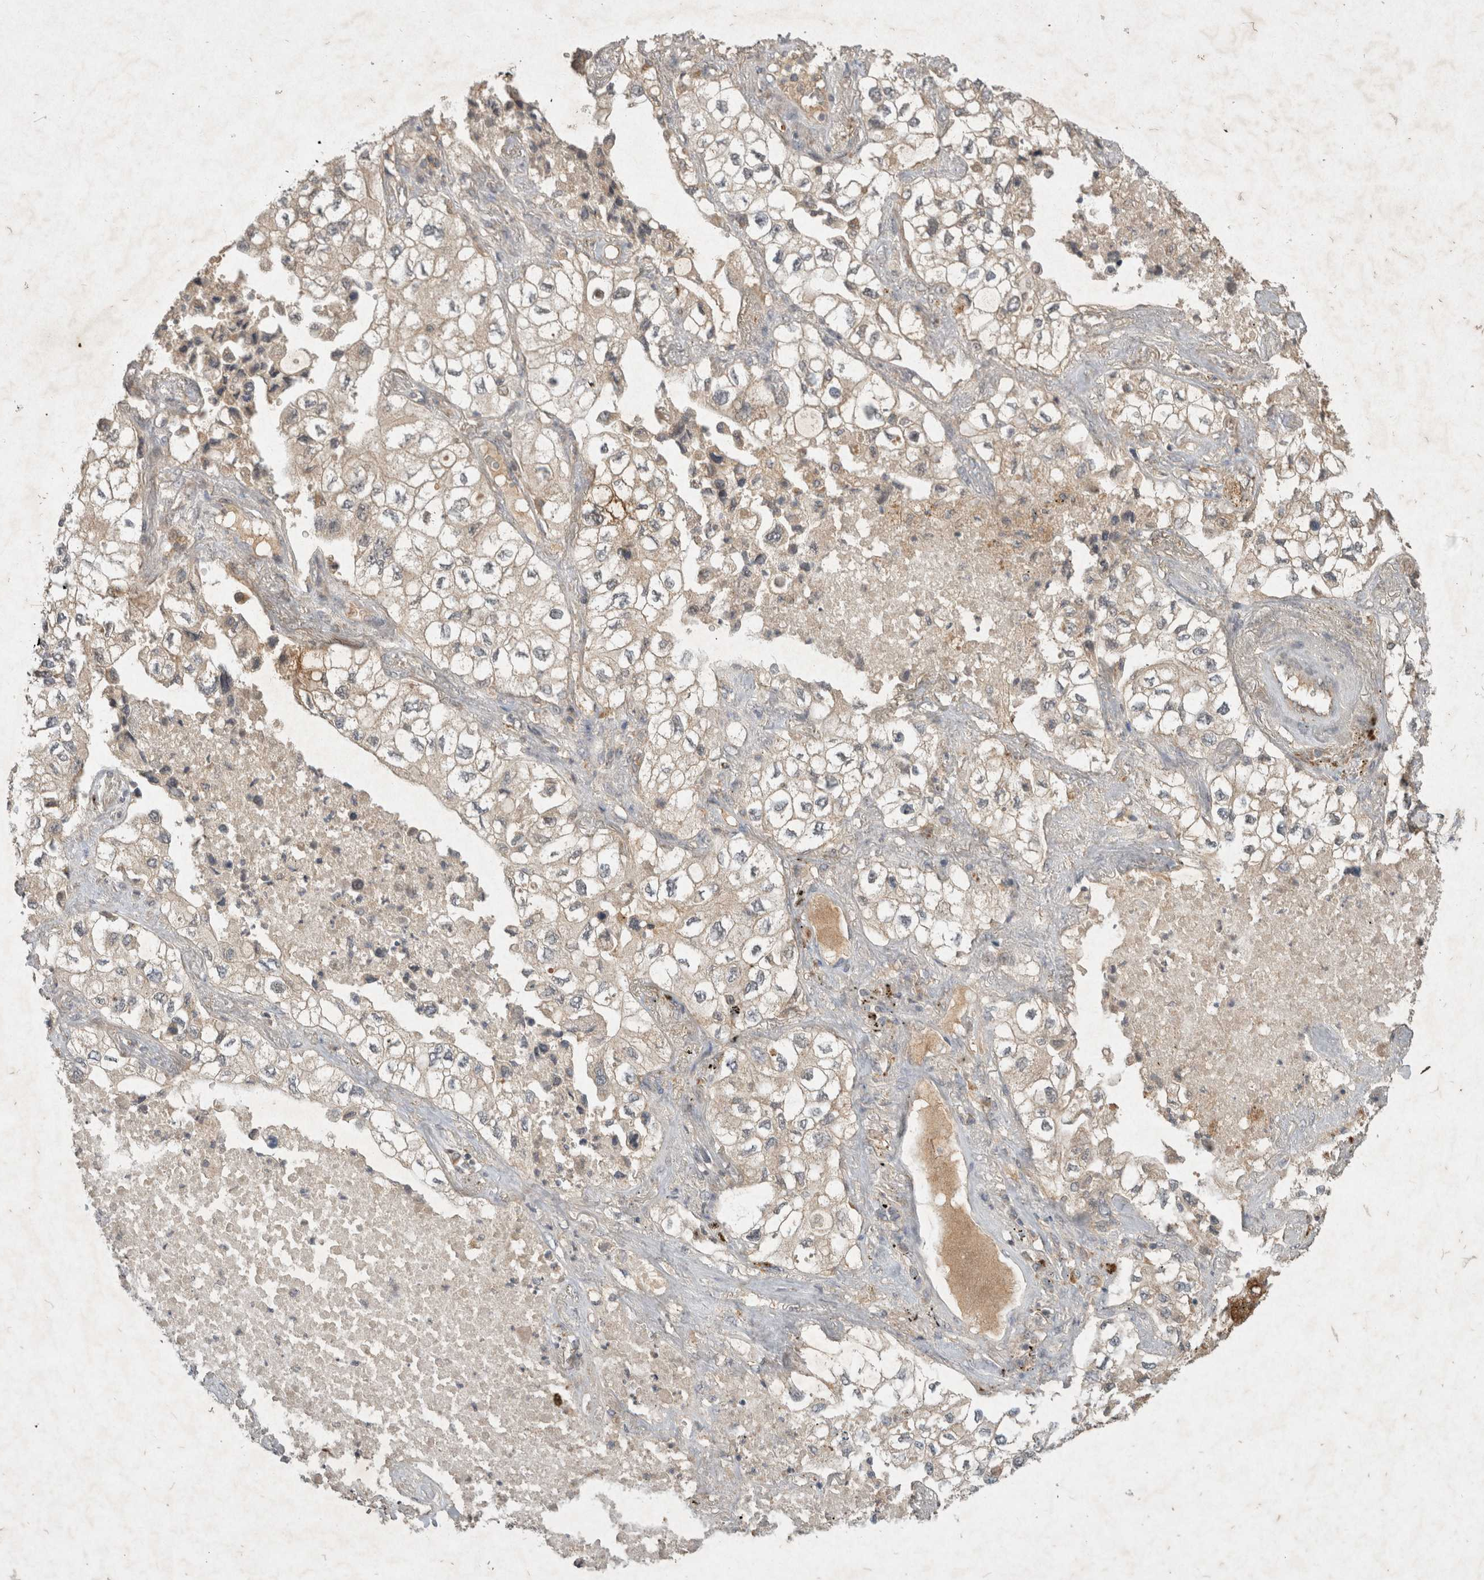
{"staining": {"intensity": "weak", "quantity": ">75%", "location": "cytoplasmic/membranous"}, "tissue": "lung cancer", "cell_type": "Tumor cells", "image_type": "cancer", "snomed": [{"axis": "morphology", "description": "Adenocarcinoma, NOS"}, {"axis": "topography", "description": "Lung"}], "caption": "Tumor cells show weak cytoplasmic/membranous staining in about >75% of cells in lung cancer.", "gene": "LOXL2", "patient": {"sex": "male", "age": 63}}